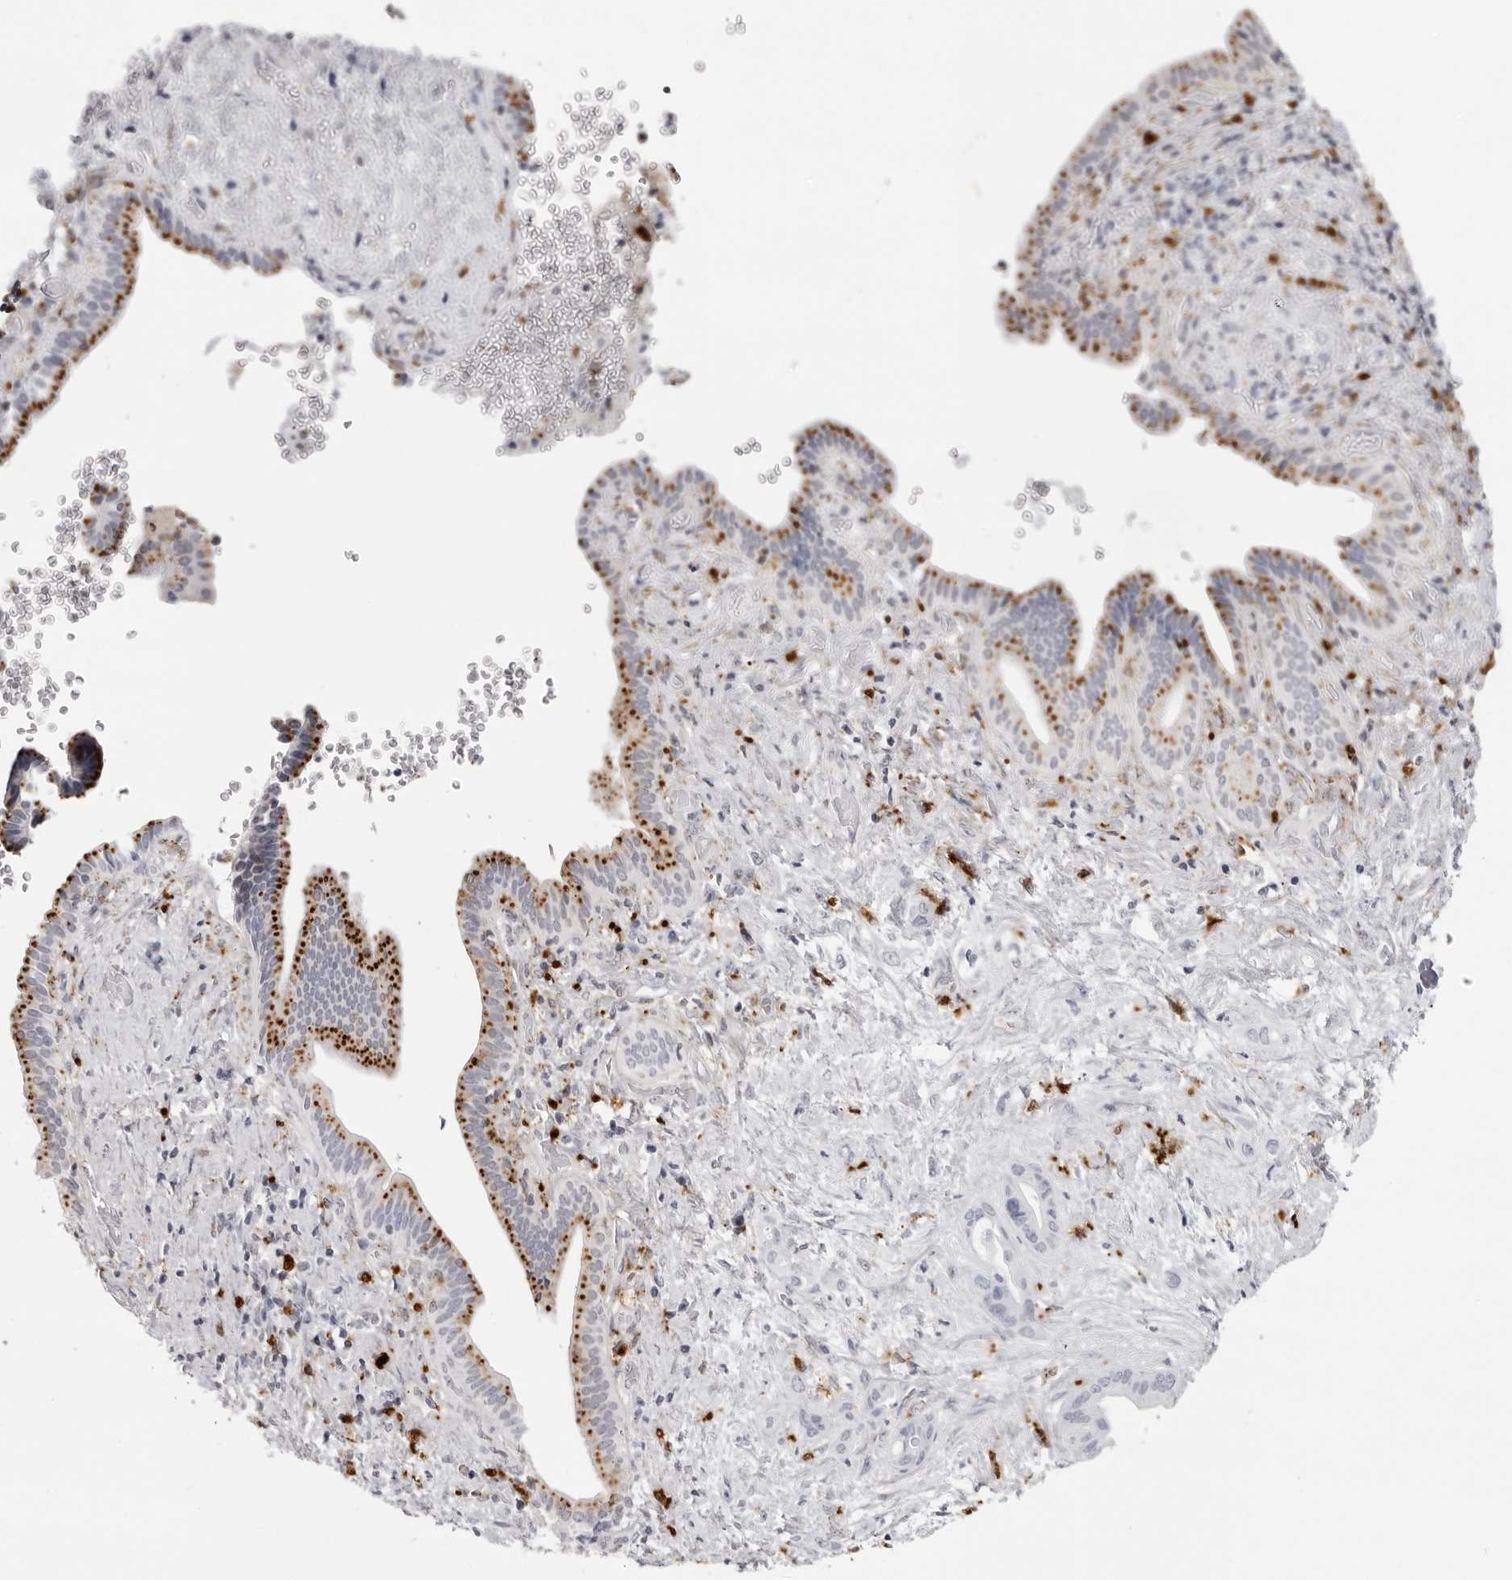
{"staining": {"intensity": "negative", "quantity": "none", "location": "none"}, "tissue": "liver cancer", "cell_type": "Tumor cells", "image_type": "cancer", "snomed": [{"axis": "morphology", "description": "Cholangiocarcinoma"}, {"axis": "topography", "description": "Liver"}], "caption": "IHC of human cholangiocarcinoma (liver) shows no expression in tumor cells.", "gene": "IL25", "patient": {"sex": "female", "age": 68}}